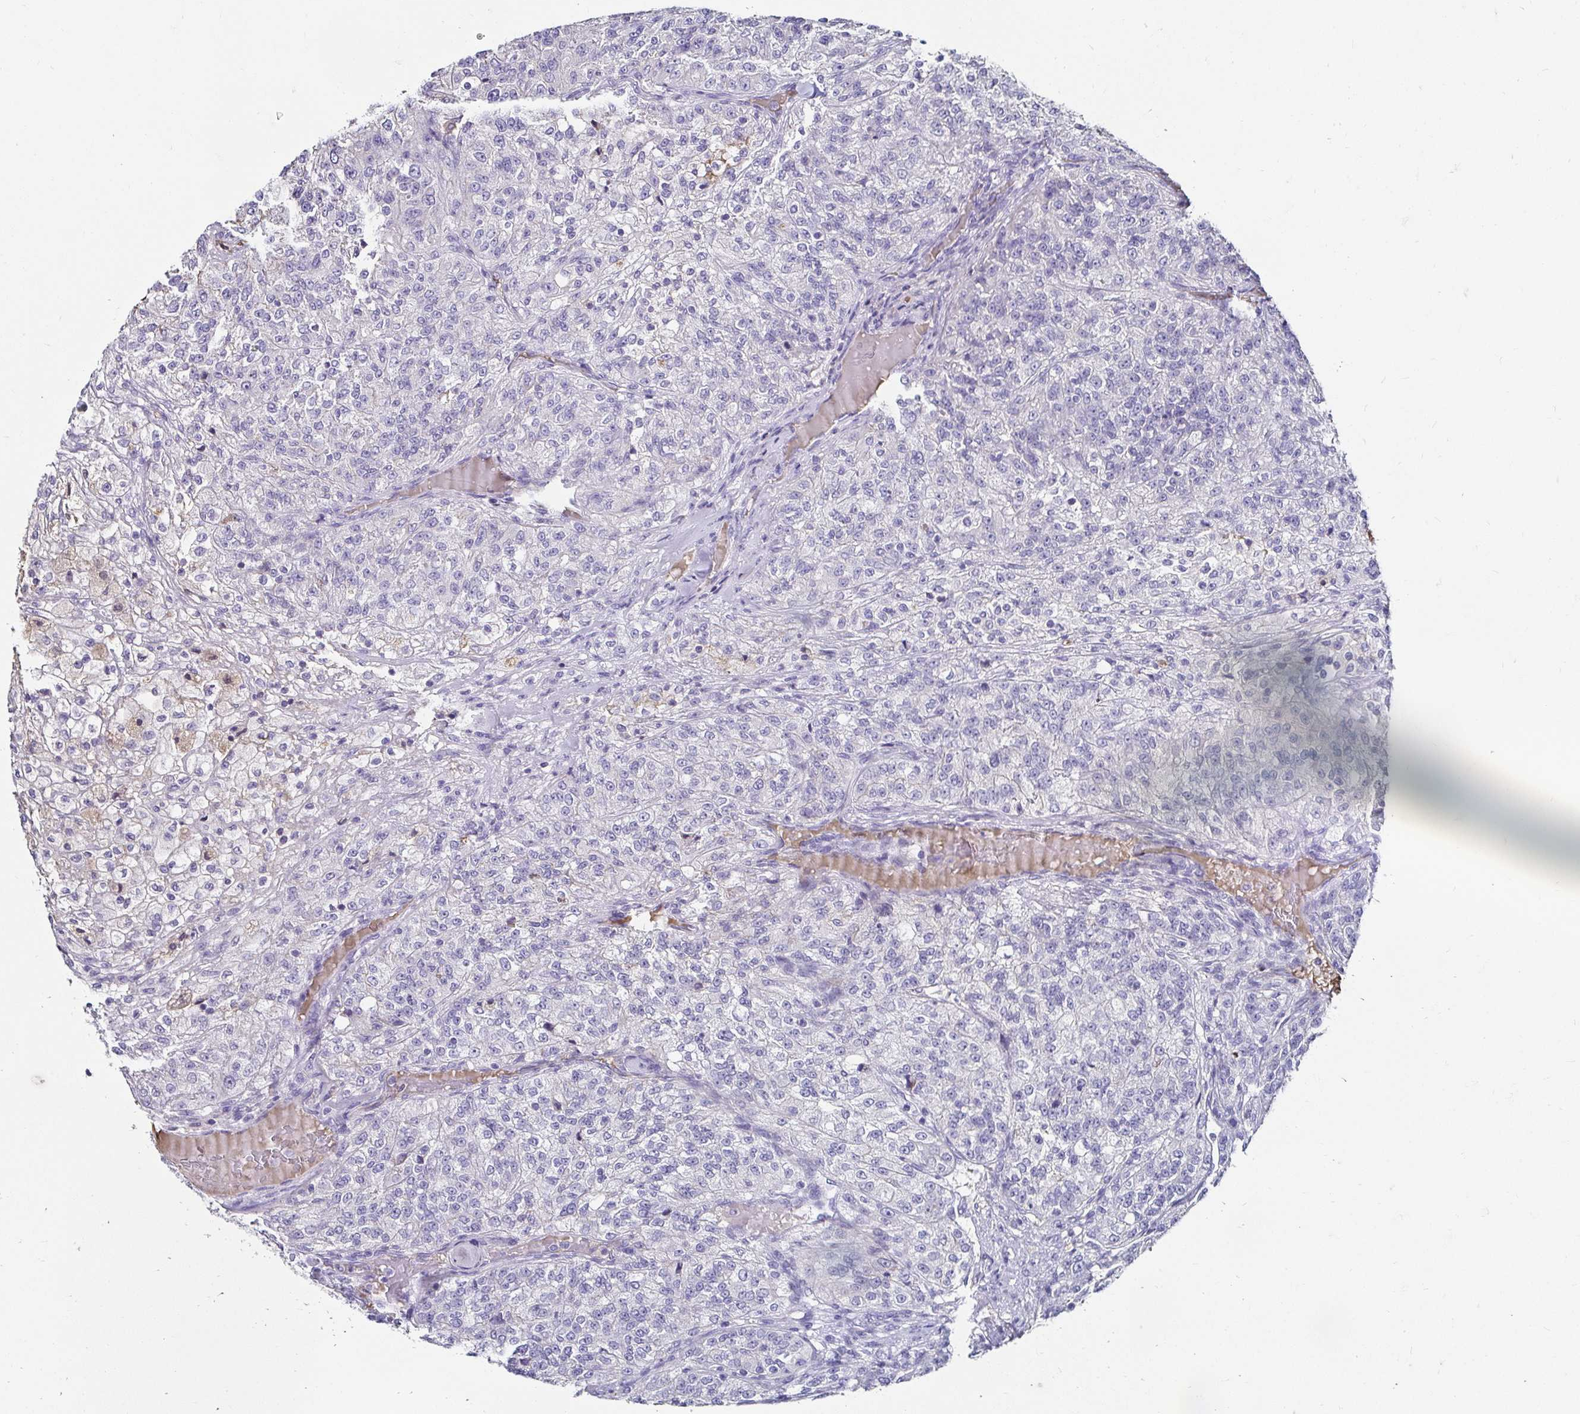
{"staining": {"intensity": "negative", "quantity": "none", "location": "none"}, "tissue": "renal cancer", "cell_type": "Tumor cells", "image_type": "cancer", "snomed": [{"axis": "morphology", "description": "Adenocarcinoma, NOS"}, {"axis": "topography", "description": "Kidney"}], "caption": "Adenocarcinoma (renal) was stained to show a protein in brown. There is no significant expression in tumor cells. (DAB (3,3'-diaminobenzidine) immunohistochemistry (IHC) visualized using brightfield microscopy, high magnification).", "gene": "SCG3", "patient": {"sex": "female", "age": 63}}